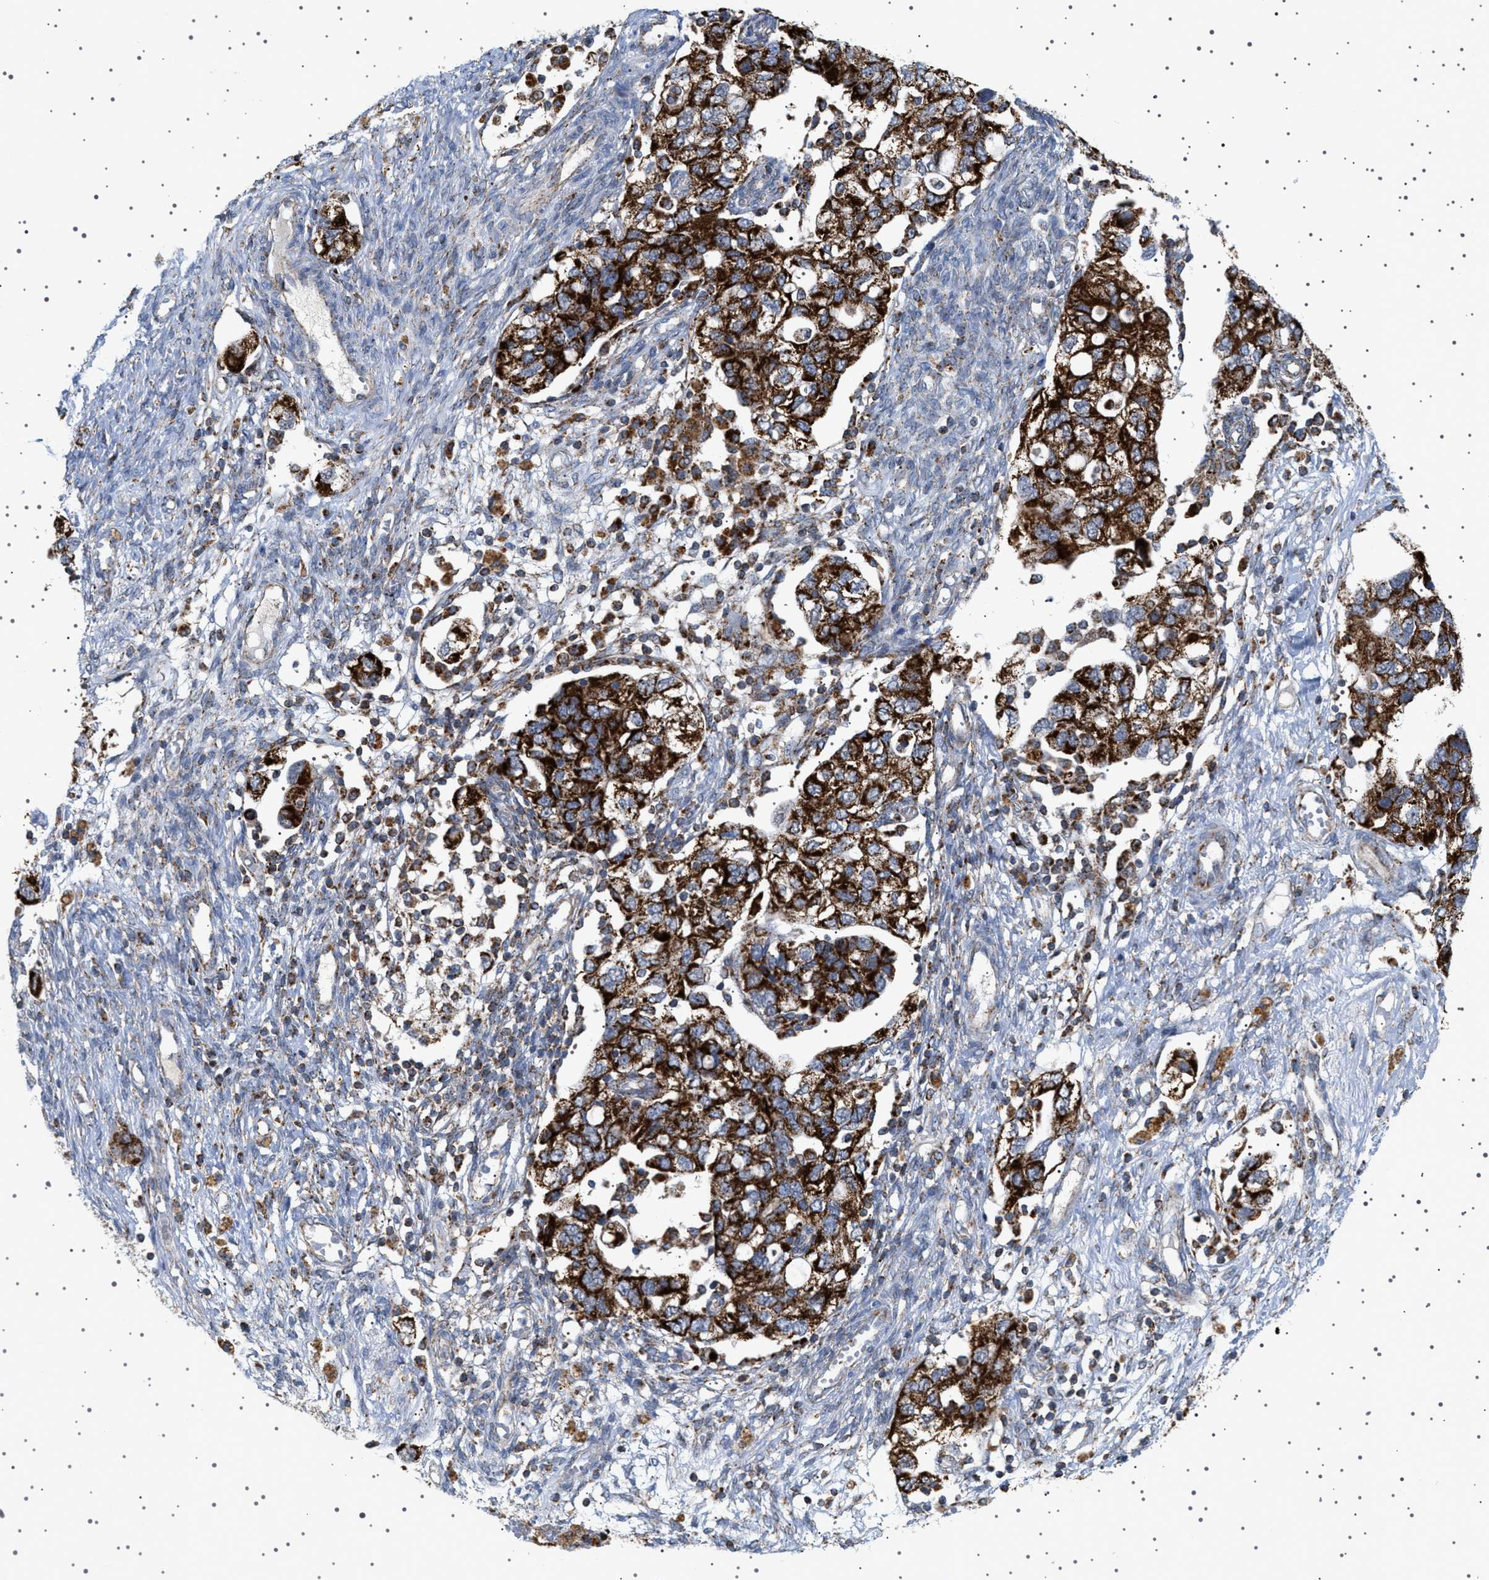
{"staining": {"intensity": "strong", "quantity": ">75%", "location": "cytoplasmic/membranous"}, "tissue": "ovarian cancer", "cell_type": "Tumor cells", "image_type": "cancer", "snomed": [{"axis": "morphology", "description": "Carcinoma, NOS"}, {"axis": "morphology", "description": "Cystadenocarcinoma, serous, NOS"}, {"axis": "topography", "description": "Ovary"}], "caption": "Ovarian cancer was stained to show a protein in brown. There is high levels of strong cytoplasmic/membranous expression in about >75% of tumor cells.", "gene": "UBXN8", "patient": {"sex": "female", "age": 69}}